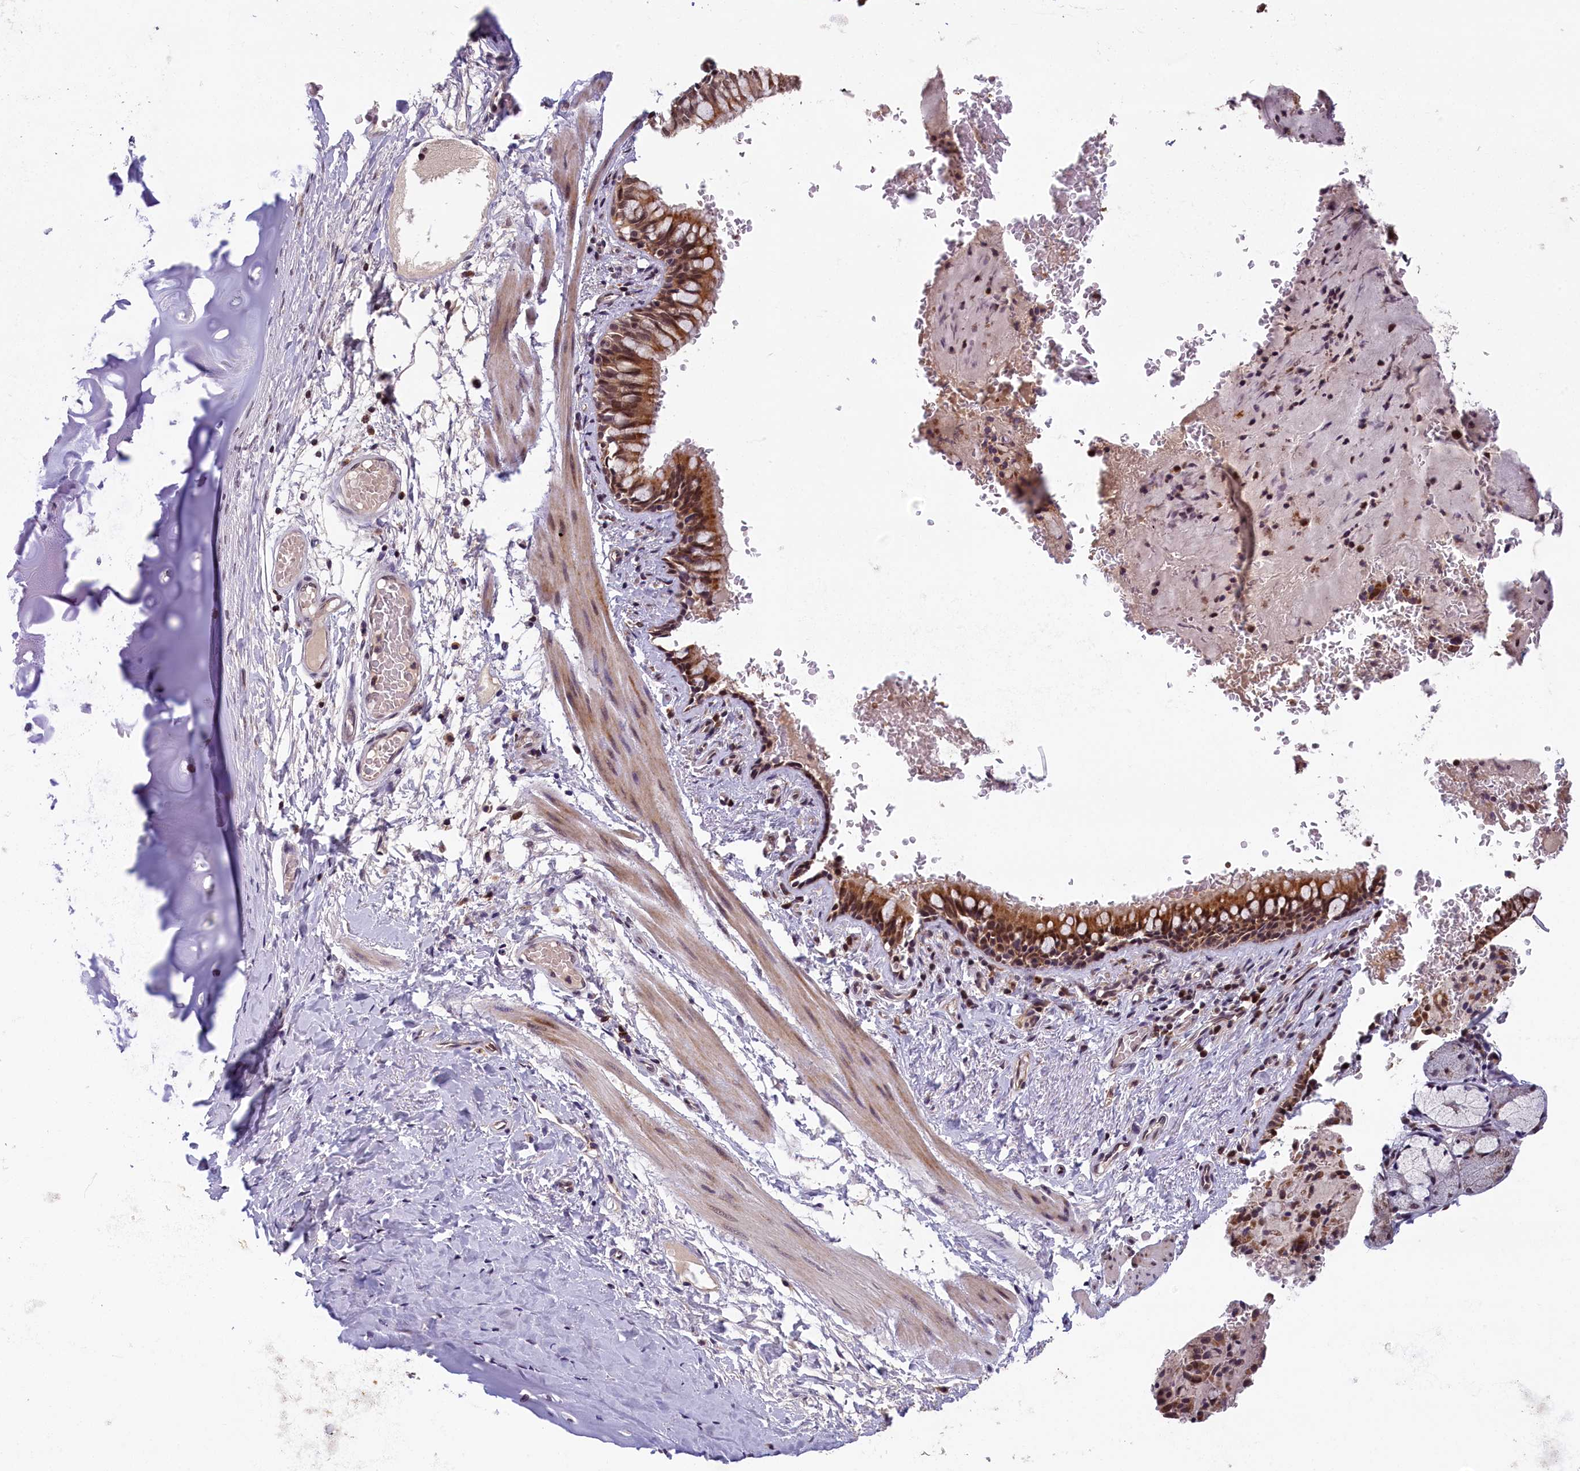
{"staining": {"intensity": "strong", "quantity": ">75%", "location": "cytoplasmic/membranous,nuclear"}, "tissue": "bronchus", "cell_type": "Respiratory epithelial cells", "image_type": "normal", "snomed": [{"axis": "morphology", "description": "Normal tissue, NOS"}, {"axis": "topography", "description": "Cartilage tissue"}, {"axis": "topography", "description": "Bronchus"}], "caption": "Protein expression analysis of benign bronchus reveals strong cytoplasmic/membranous,nuclear expression in about >75% of respiratory epithelial cells.", "gene": "KCNK6", "patient": {"sex": "female", "age": 36}}